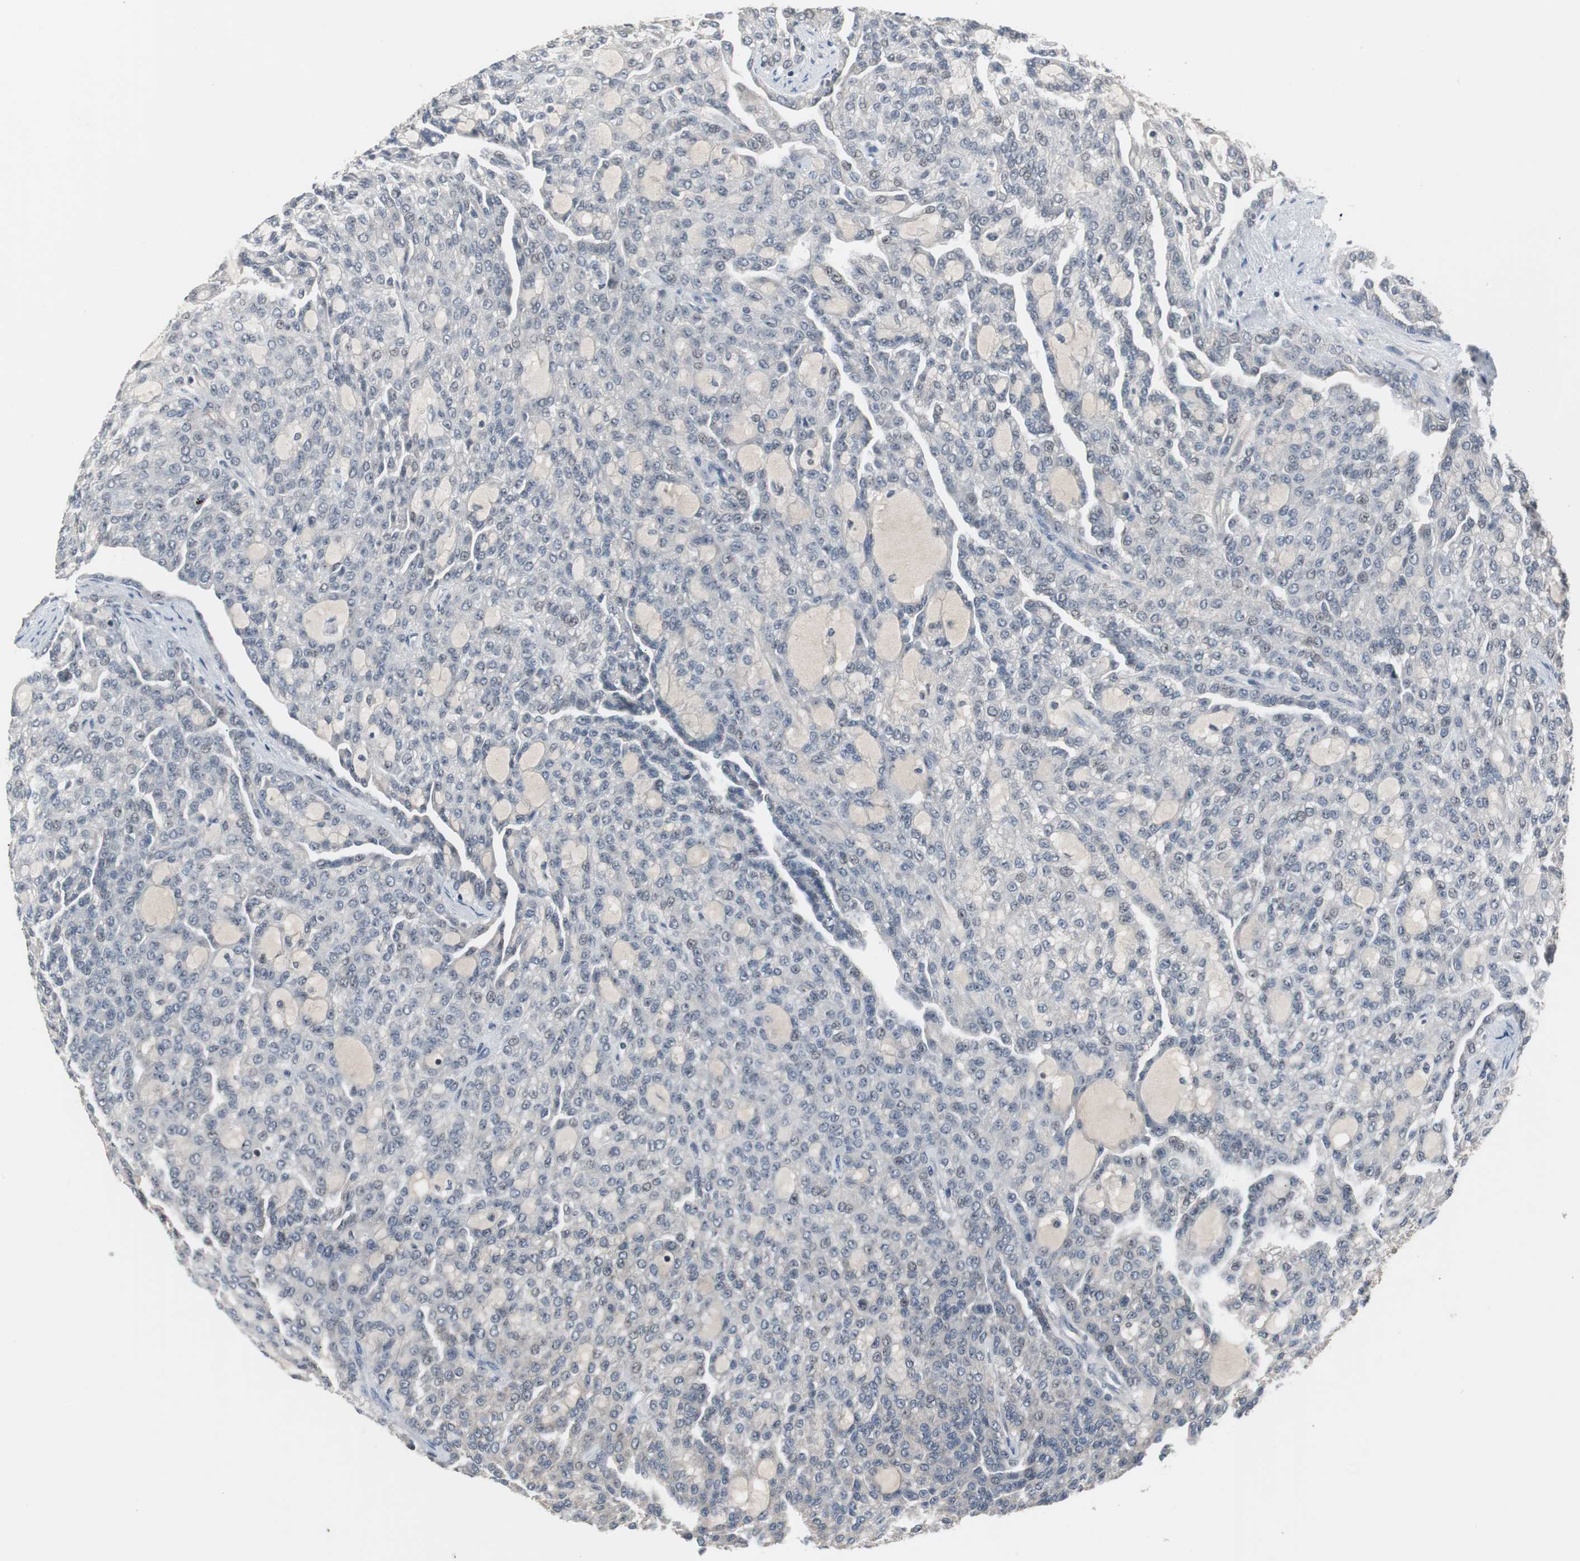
{"staining": {"intensity": "negative", "quantity": "none", "location": "none"}, "tissue": "renal cancer", "cell_type": "Tumor cells", "image_type": "cancer", "snomed": [{"axis": "morphology", "description": "Adenocarcinoma, NOS"}, {"axis": "topography", "description": "Kidney"}], "caption": "Protein analysis of adenocarcinoma (renal) displays no significant positivity in tumor cells. (Stains: DAB (3,3'-diaminobenzidine) IHC with hematoxylin counter stain, Microscopy: brightfield microscopy at high magnification).", "gene": "ZMPSTE24", "patient": {"sex": "male", "age": 63}}